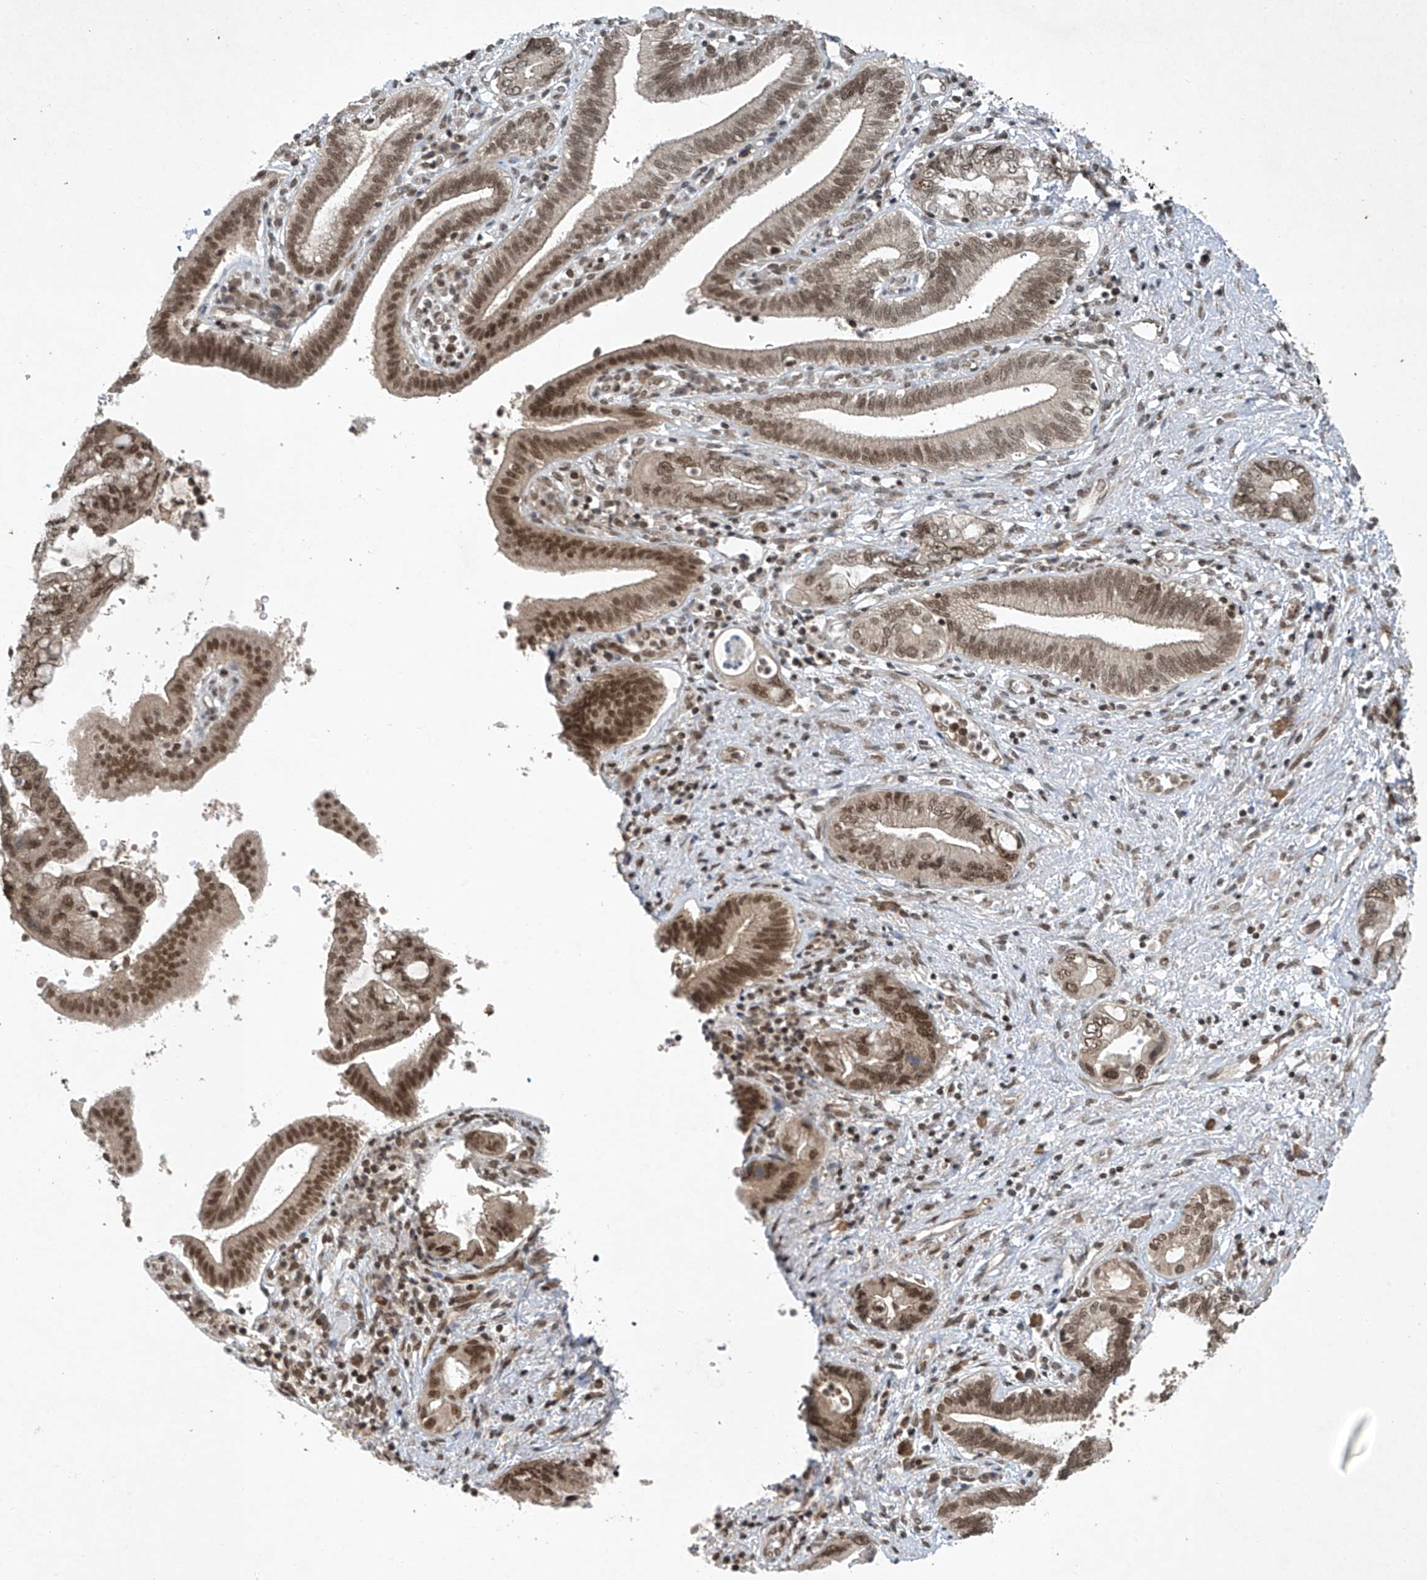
{"staining": {"intensity": "moderate", "quantity": ">75%", "location": "nuclear"}, "tissue": "pancreatic cancer", "cell_type": "Tumor cells", "image_type": "cancer", "snomed": [{"axis": "morphology", "description": "Adenocarcinoma, NOS"}, {"axis": "topography", "description": "Pancreas"}], "caption": "Pancreatic adenocarcinoma stained with a protein marker reveals moderate staining in tumor cells.", "gene": "TAF8", "patient": {"sex": "female", "age": 73}}